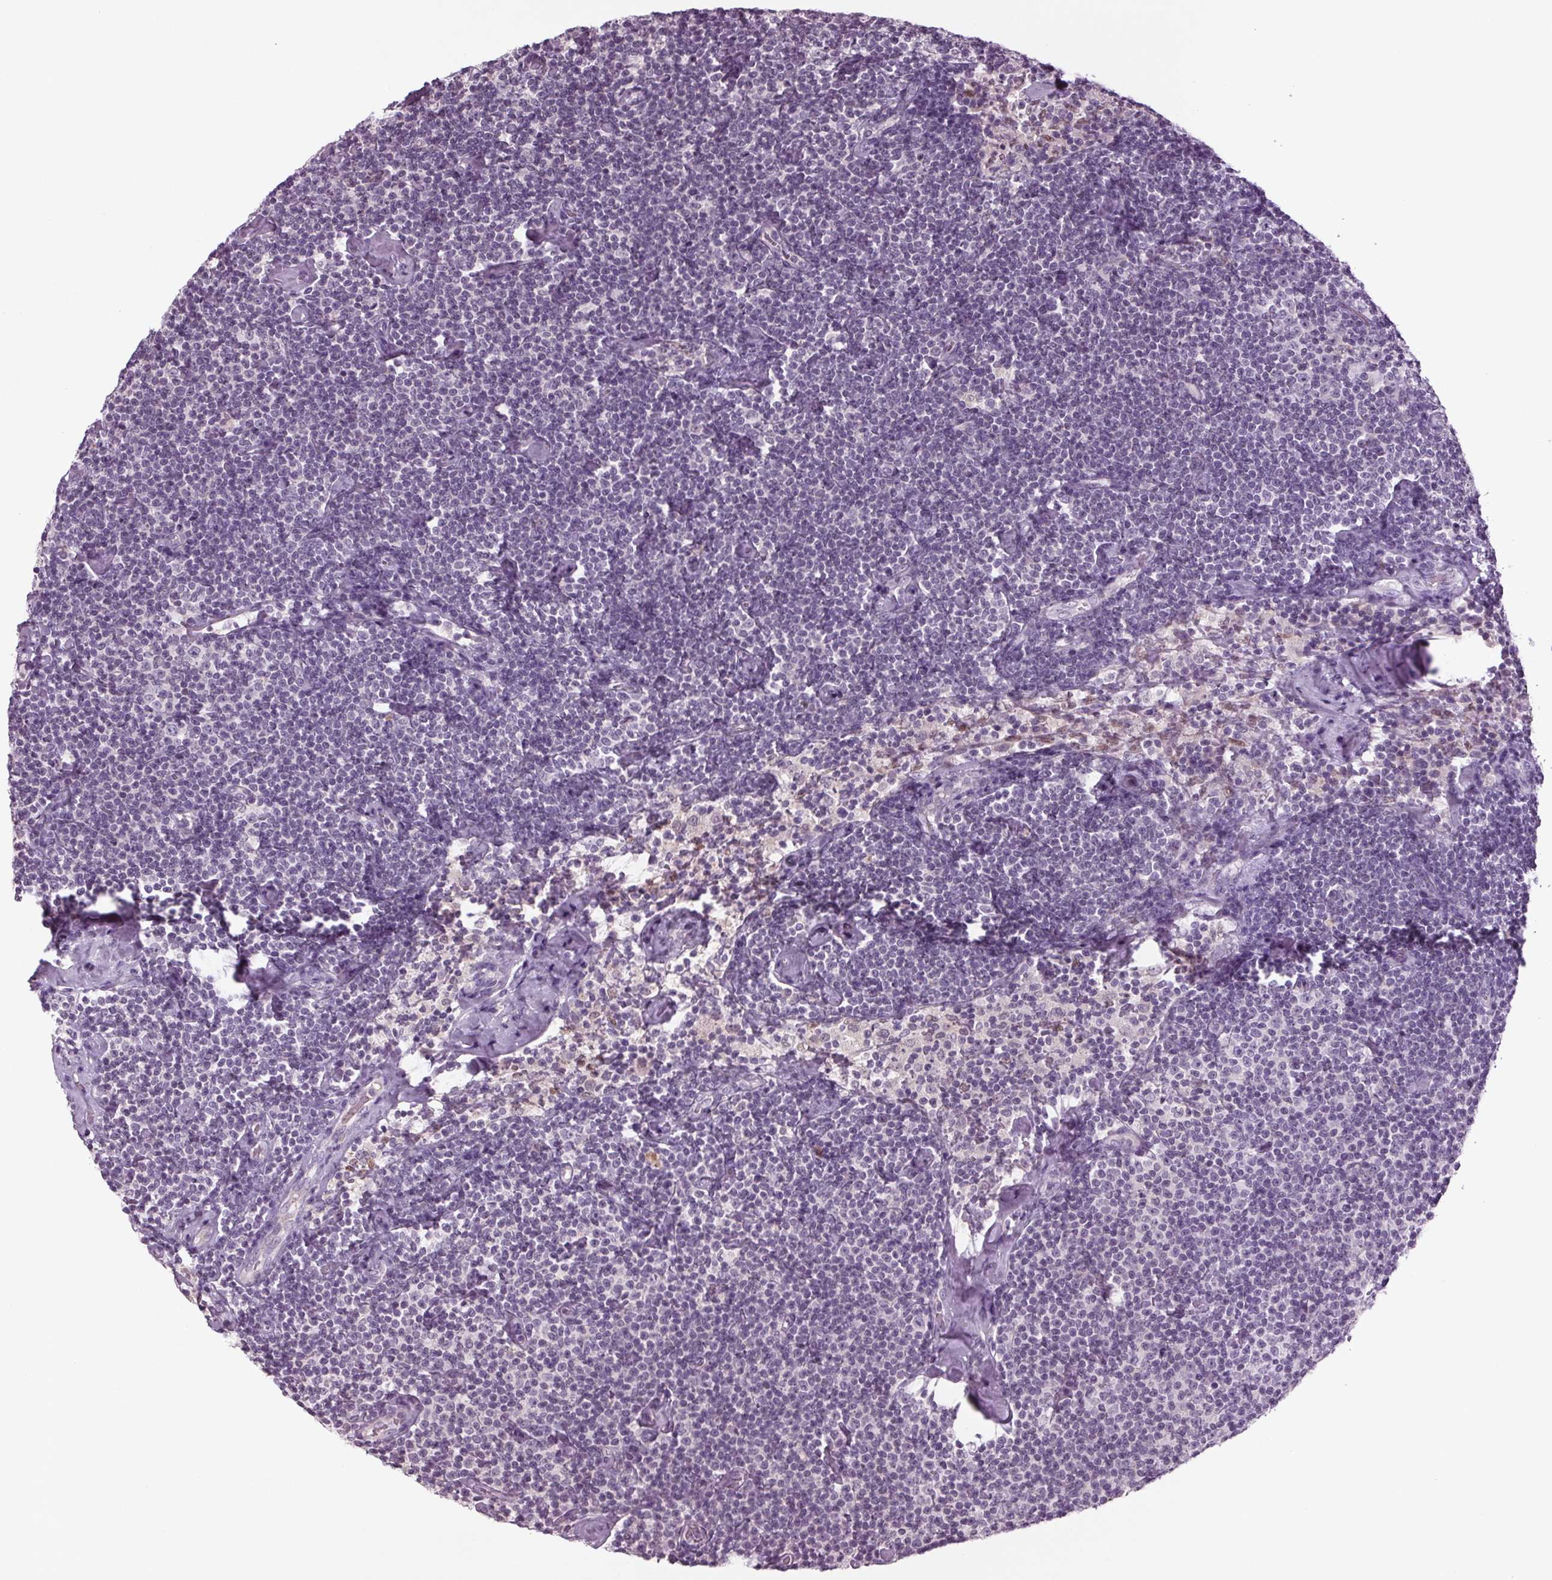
{"staining": {"intensity": "negative", "quantity": "none", "location": "none"}, "tissue": "lymphoma", "cell_type": "Tumor cells", "image_type": "cancer", "snomed": [{"axis": "morphology", "description": "Malignant lymphoma, non-Hodgkin's type, Low grade"}, {"axis": "topography", "description": "Lymph node"}], "caption": "Human lymphoma stained for a protein using immunohistochemistry shows no staining in tumor cells.", "gene": "BHLHE22", "patient": {"sex": "male", "age": 81}}